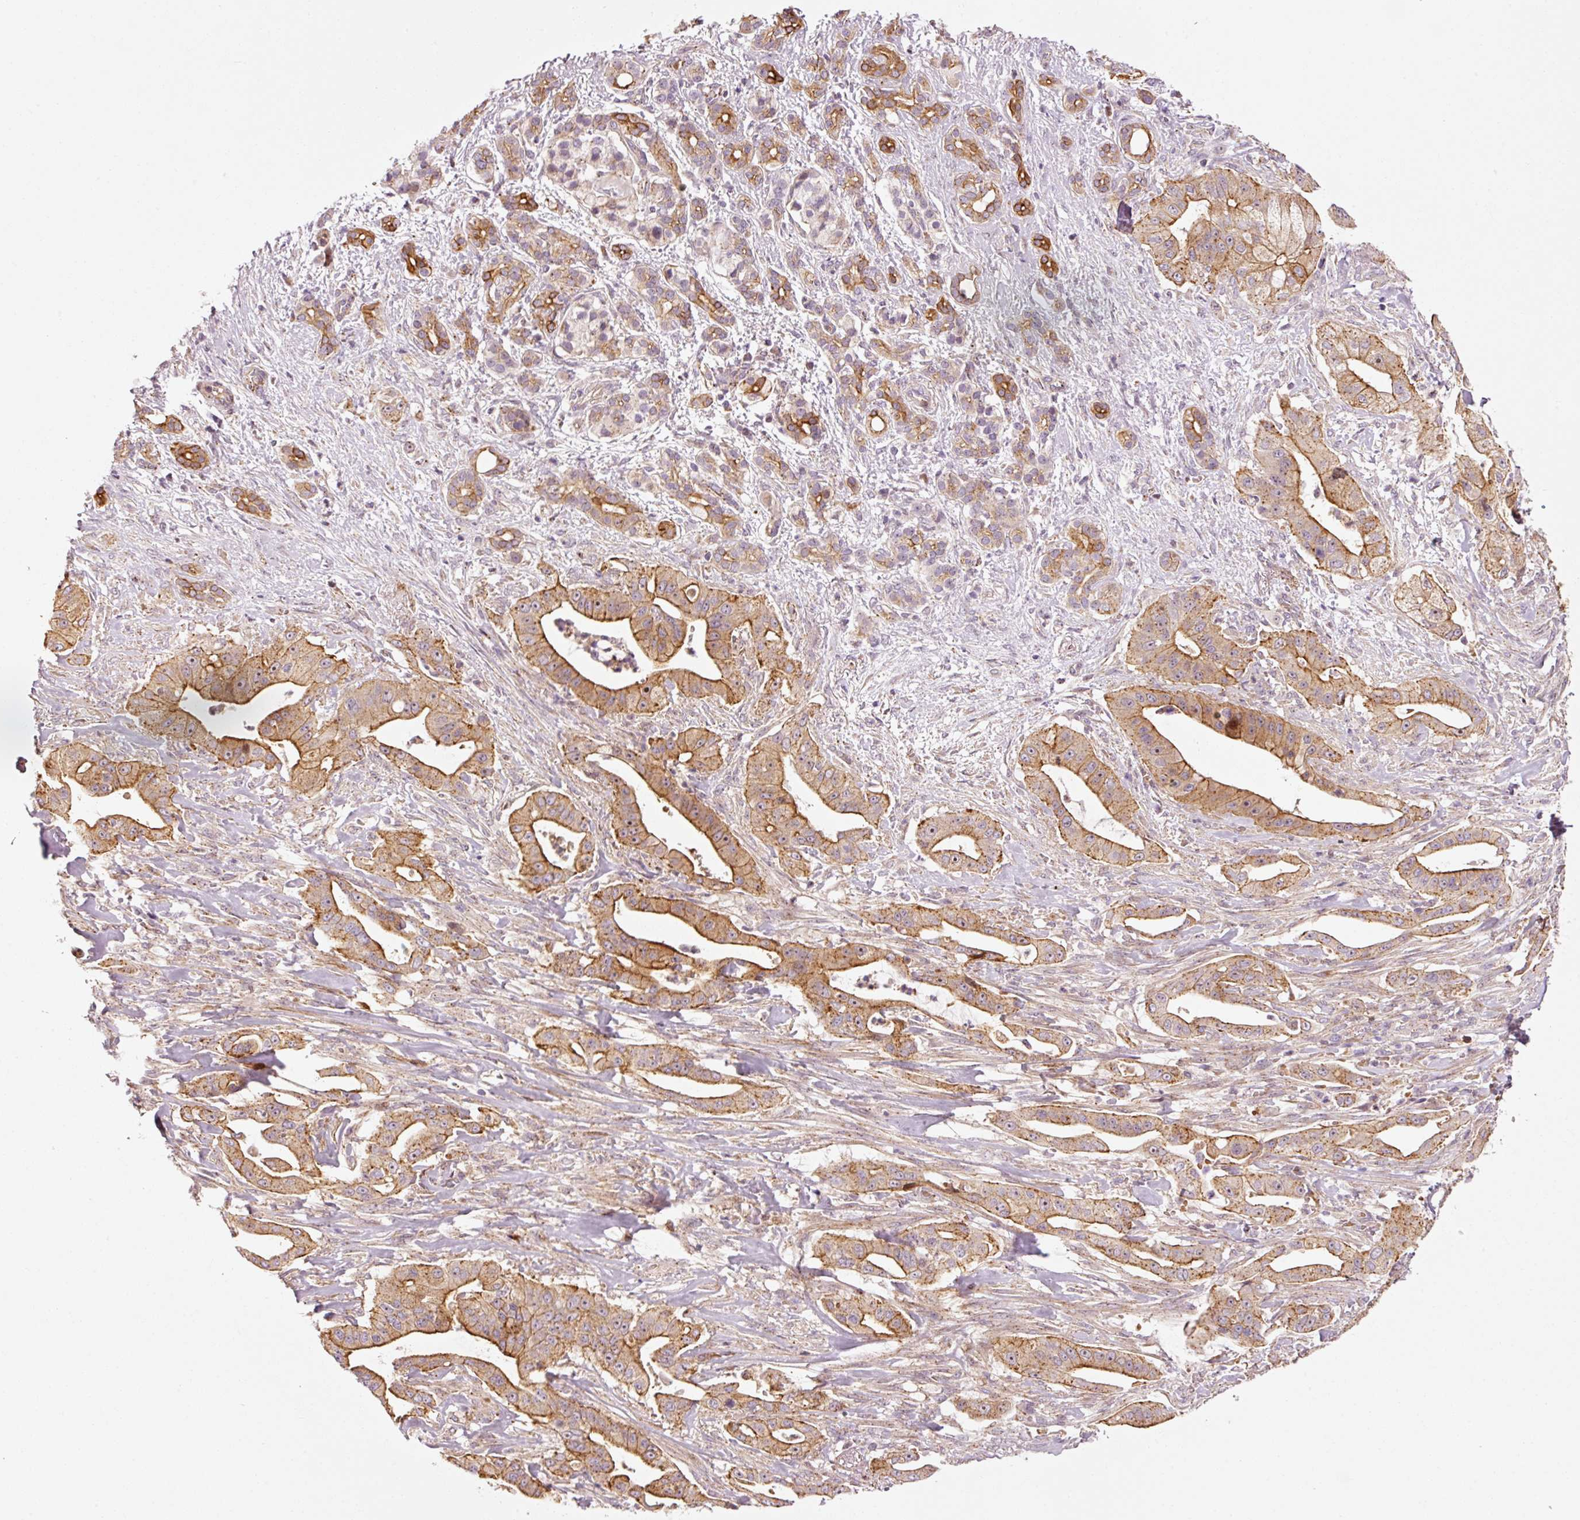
{"staining": {"intensity": "moderate", "quantity": ">75%", "location": "cytoplasmic/membranous"}, "tissue": "pancreatic cancer", "cell_type": "Tumor cells", "image_type": "cancer", "snomed": [{"axis": "morphology", "description": "Adenocarcinoma, NOS"}, {"axis": "topography", "description": "Pancreas"}], "caption": "High-magnification brightfield microscopy of pancreatic adenocarcinoma stained with DAB (3,3'-diaminobenzidine) (brown) and counterstained with hematoxylin (blue). tumor cells exhibit moderate cytoplasmic/membranous expression is seen in approximately>75% of cells. (DAB IHC with brightfield microscopy, high magnification).", "gene": "ANKRD20A1", "patient": {"sex": "male", "age": 57}}